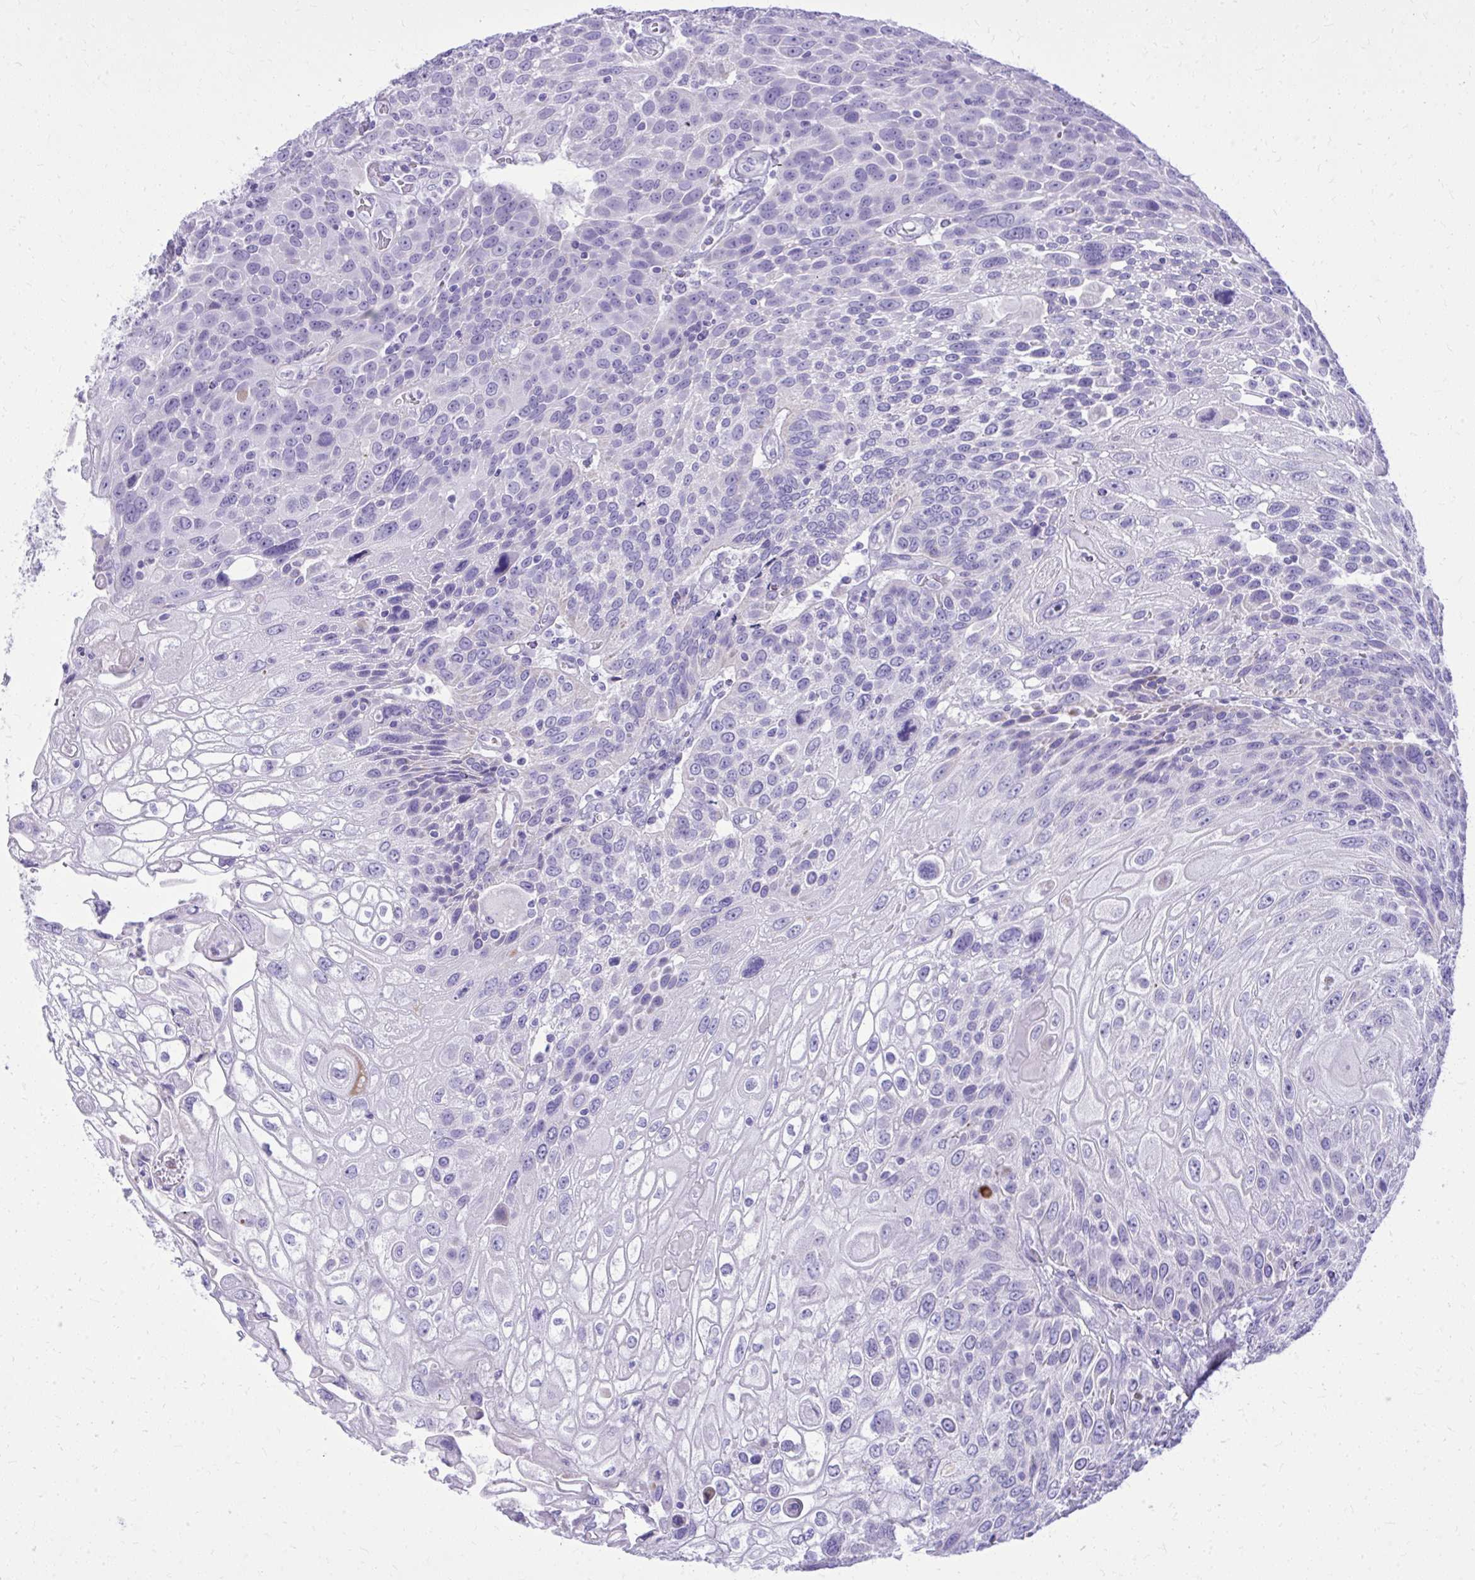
{"staining": {"intensity": "negative", "quantity": "none", "location": "none"}, "tissue": "urothelial cancer", "cell_type": "Tumor cells", "image_type": "cancer", "snomed": [{"axis": "morphology", "description": "Urothelial carcinoma, High grade"}, {"axis": "topography", "description": "Urinary bladder"}], "caption": "Photomicrograph shows no significant protein positivity in tumor cells of high-grade urothelial carcinoma.", "gene": "BCL6B", "patient": {"sex": "female", "age": 70}}